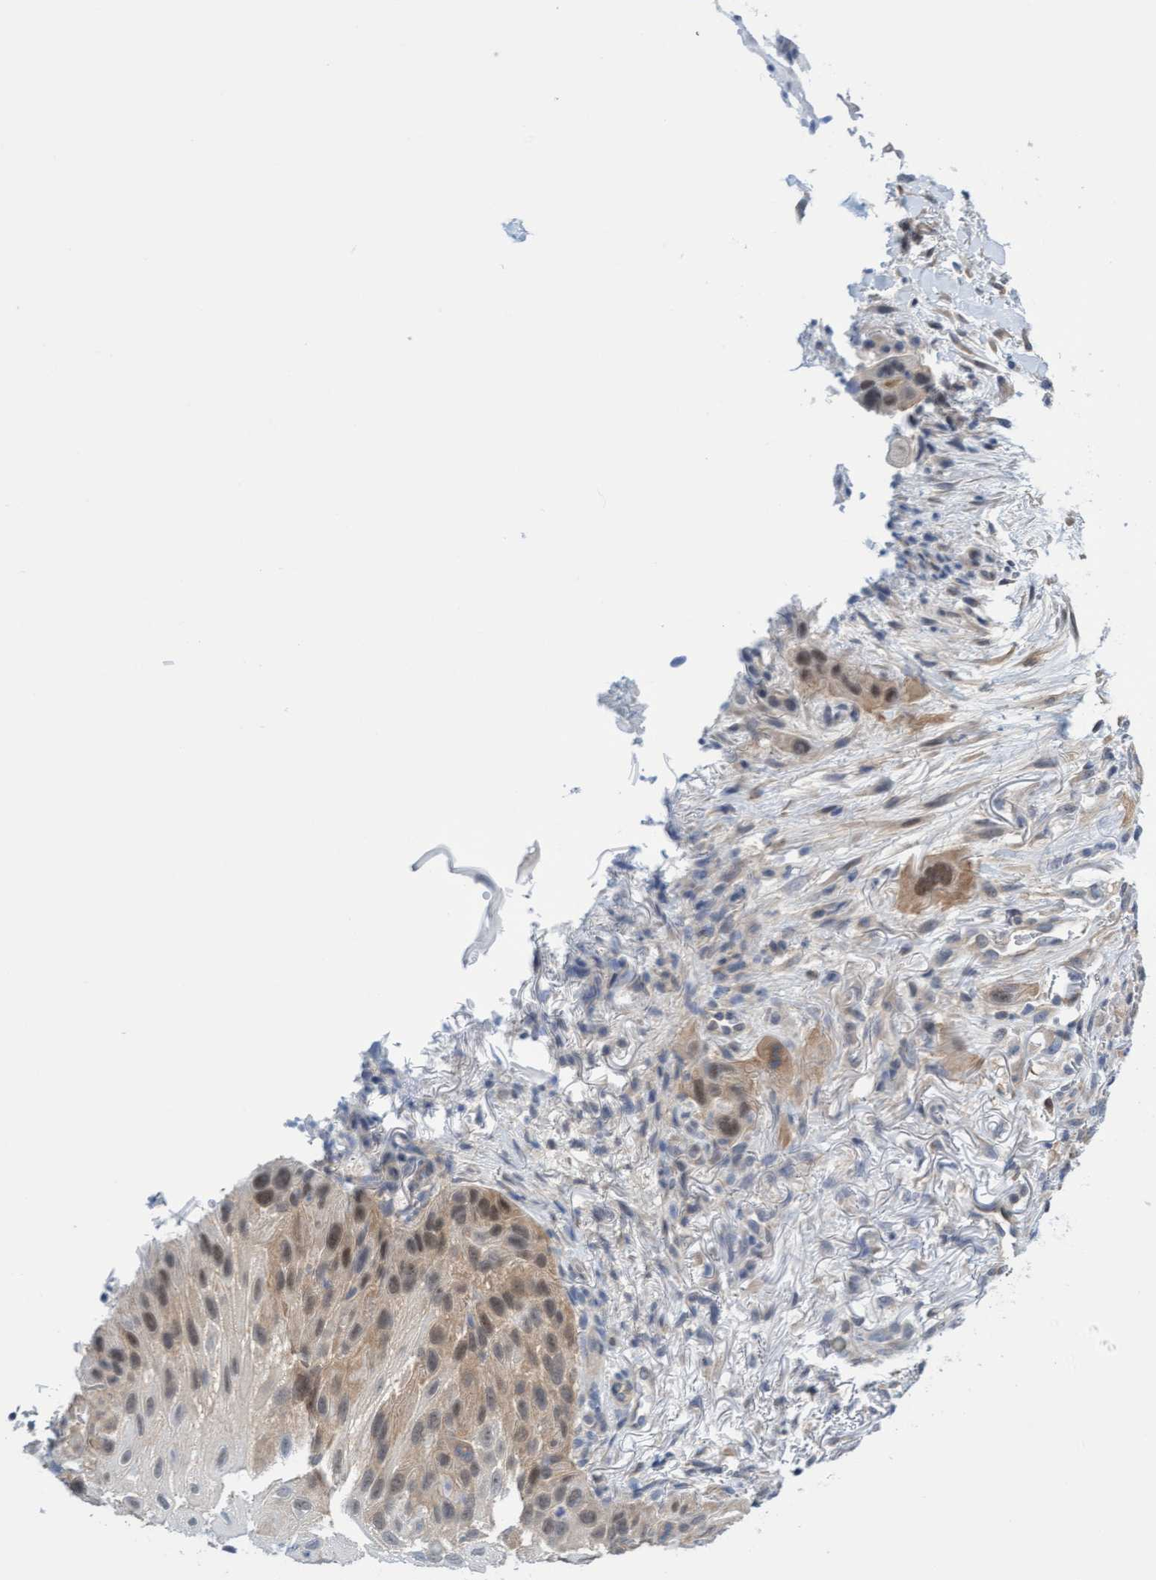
{"staining": {"intensity": "weak", "quantity": ">75%", "location": "cytoplasmic/membranous,nuclear"}, "tissue": "skin cancer", "cell_type": "Tumor cells", "image_type": "cancer", "snomed": [{"axis": "morphology", "description": "Squamous cell carcinoma, NOS"}, {"axis": "topography", "description": "Skin"}], "caption": "Tumor cells display low levels of weak cytoplasmic/membranous and nuclear positivity in about >75% of cells in skin cancer (squamous cell carcinoma). The staining is performed using DAB (3,3'-diaminobenzidine) brown chromogen to label protein expression. The nuclei are counter-stained blue using hematoxylin.", "gene": "AMZ2", "patient": {"sex": "female", "age": 77}}